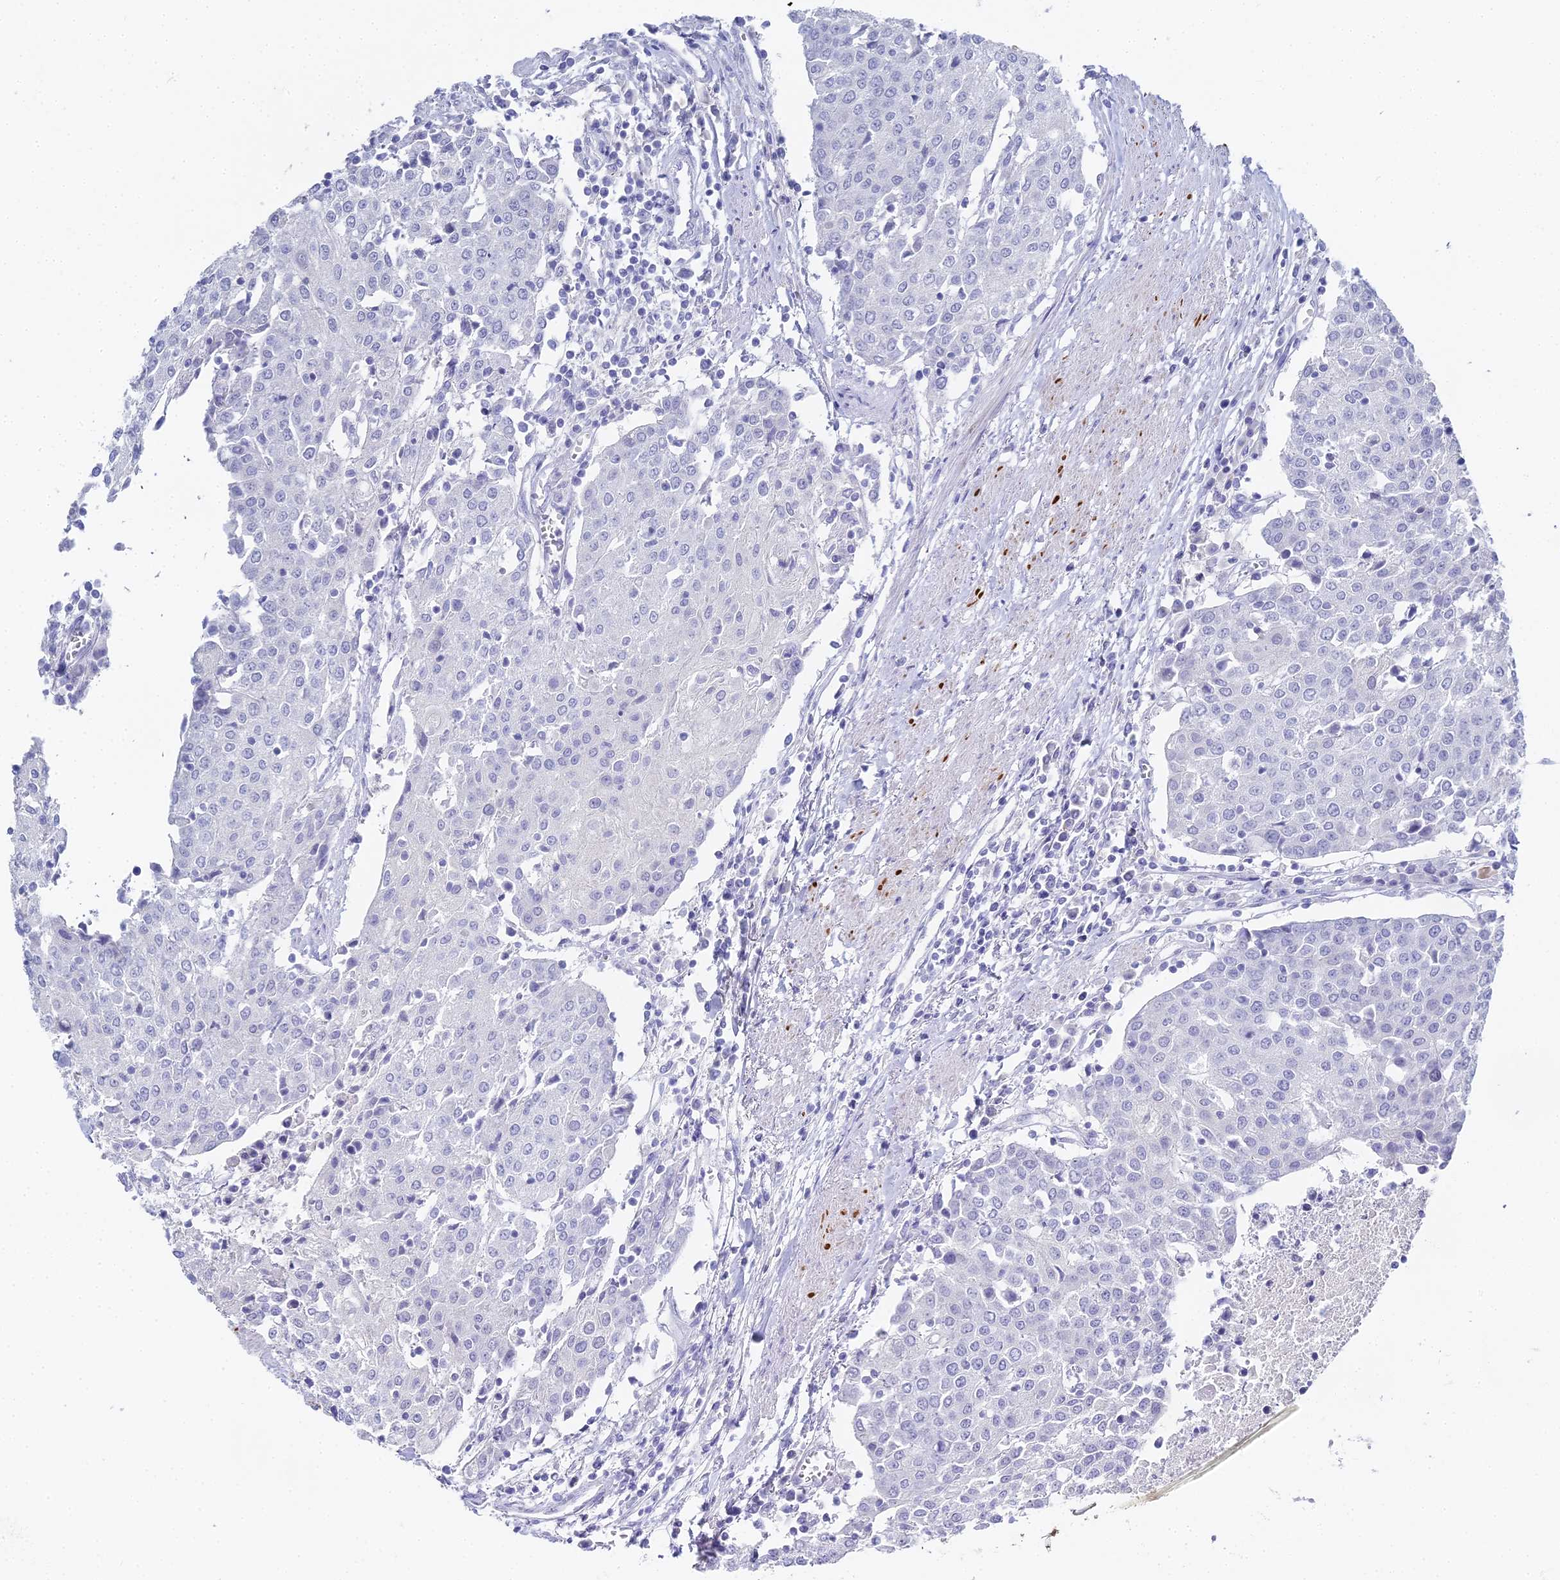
{"staining": {"intensity": "negative", "quantity": "none", "location": "none"}, "tissue": "urothelial cancer", "cell_type": "Tumor cells", "image_type": "cancer", "snomed": [{"axis": "morphology", "description": "Urothelial carcinoma, High grade"}, {"axis": "topography", "description": "Urinary bladder"}], "caption": "Immunohistochemistry (IHC) of human urothelial cancer displays no staining in tumor cells.", "gene": "ALPP", "patient": {"sex": "female", "age": 85}}